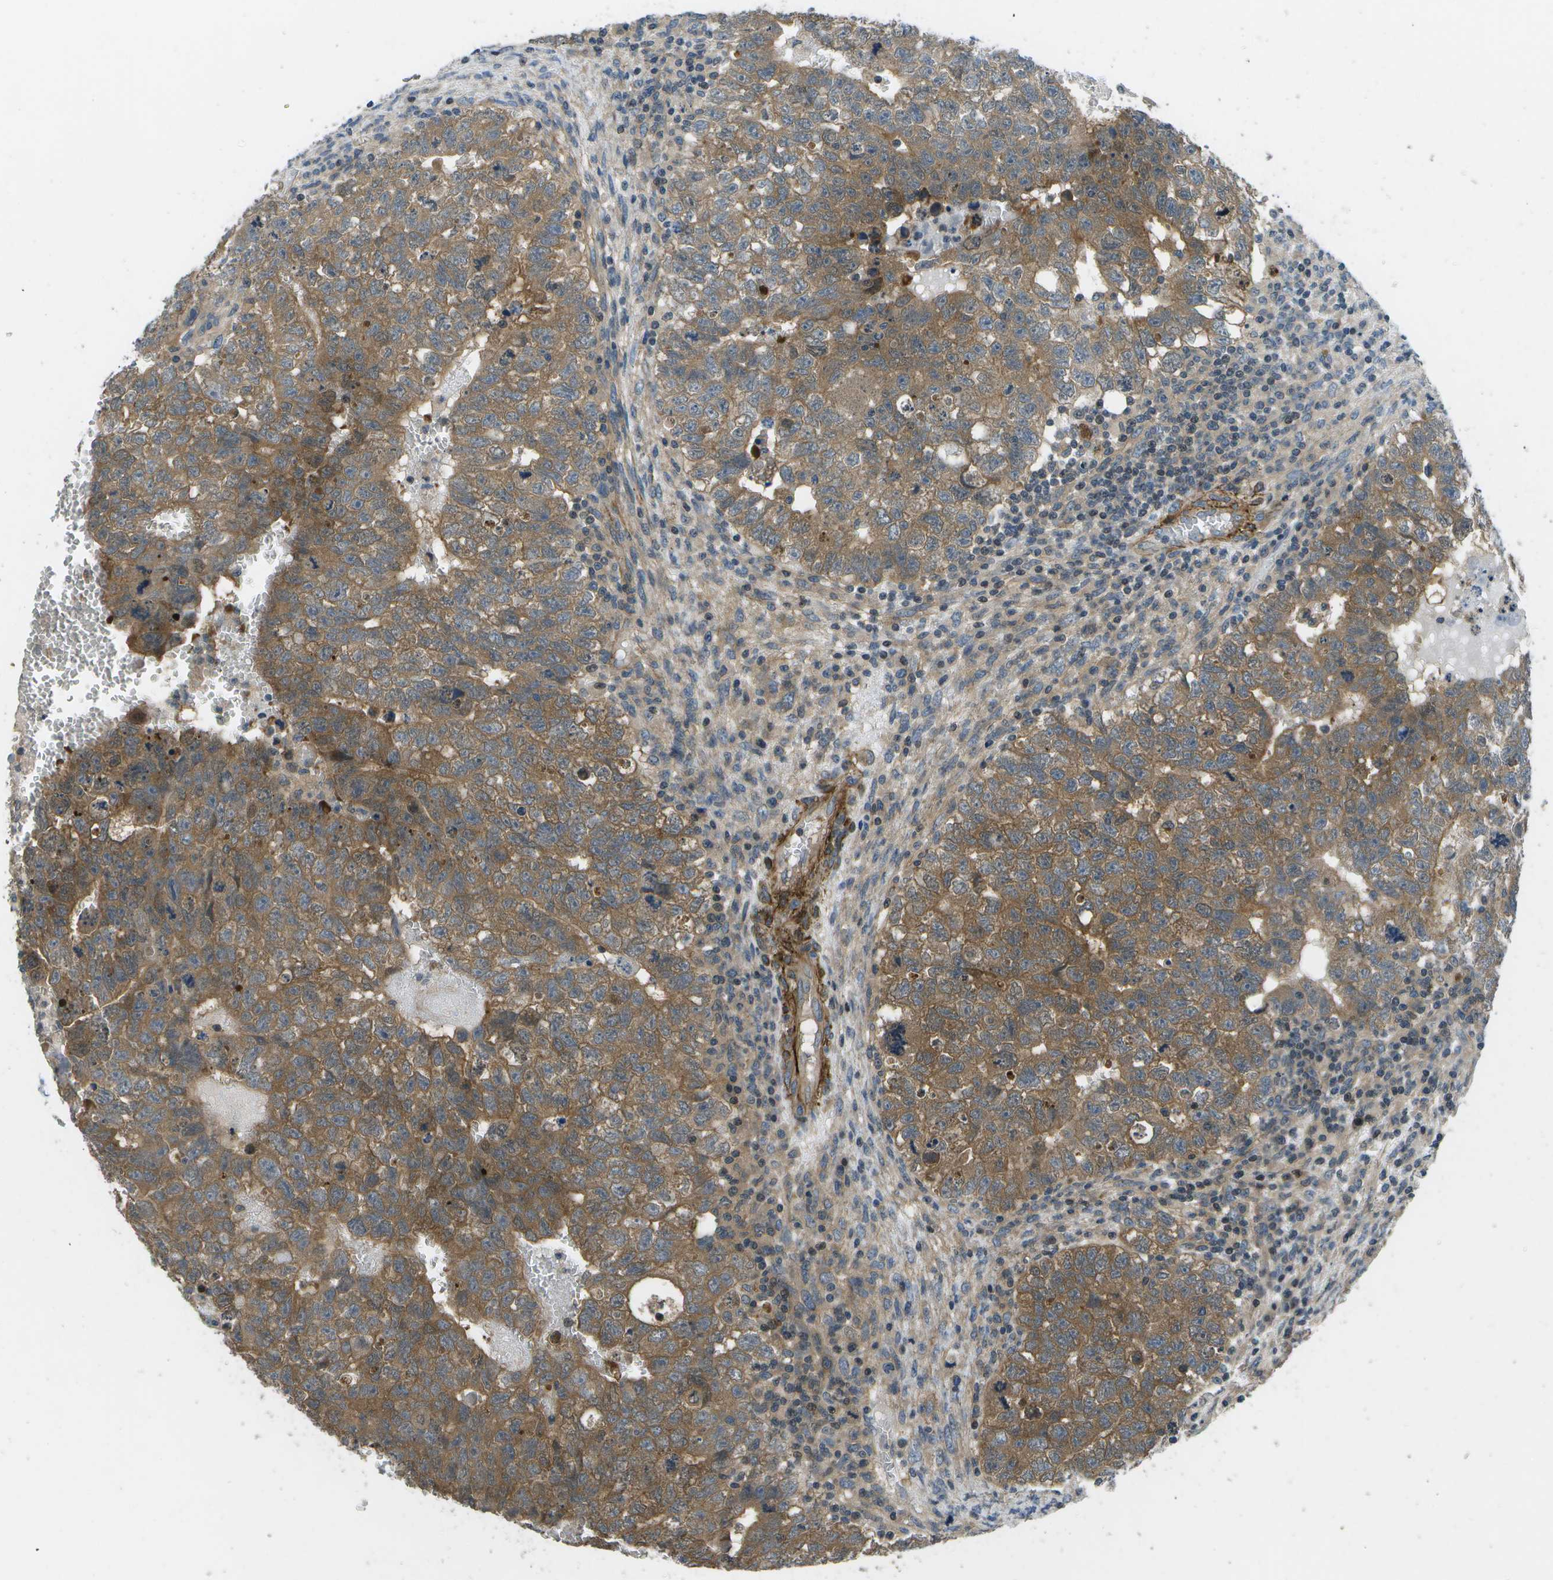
{"staining": {"intensity": "moderate", "quantity": ">75%", "location": "cytoplasmic/membranous"}, "tissue": "testis cancer", "cell_type": "Tumor cells", "image_type": "cancer", "snomed": [{"axis": "morphology", "description": "Seminoma, NOS"}, {"axis": "morphology", "description": "Carcinoma, Embryonal, NOS"}, {"axis": "topography", "description": "Testis"}], "caption": "Immunohistochemical staining of testis cancer exhibits medium levels of moderate cytoplasmic/membranous protein positivity in about >75% of tumor cells.", "gene": "ENPP5", "patient": {"sex": "male", "age": 38}}